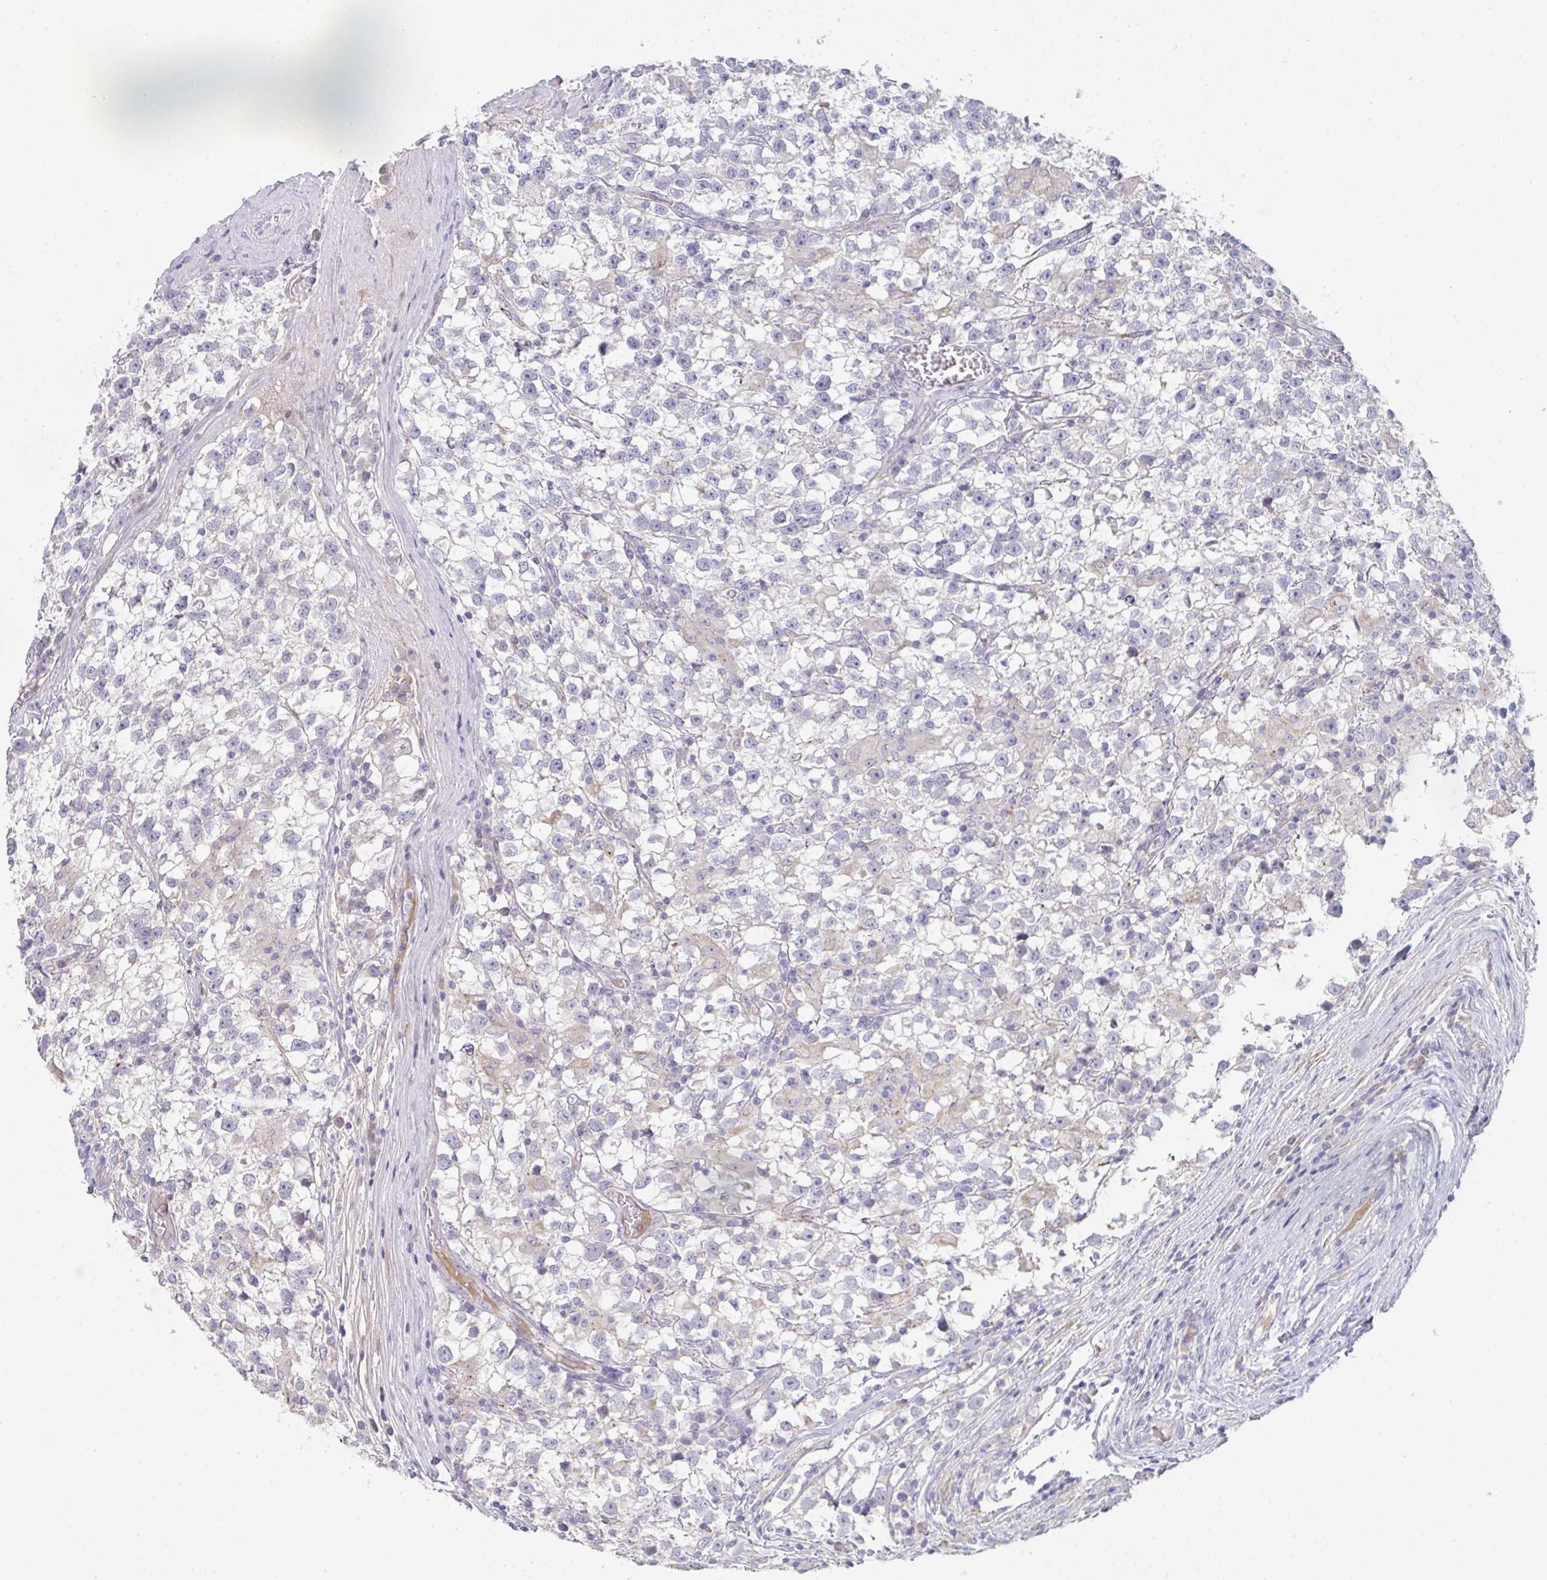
{"staining": {"intensity": "negative", "quantity": "none", "location": "none"}, "tissue": "testis cancer", "cell_type": "Tumor cells", "image_type": "cancer", "snomed": [{"axis": "morphology", "description": "Seminoma, NOS"}, {"axis": "topography", "description": "Testis"}], "caption": "The micrograph exhibits no significant staining in tumor cells of testis cancer.", "gene": "HGFAC", "patient": {"sex": "male", "age": 31}}